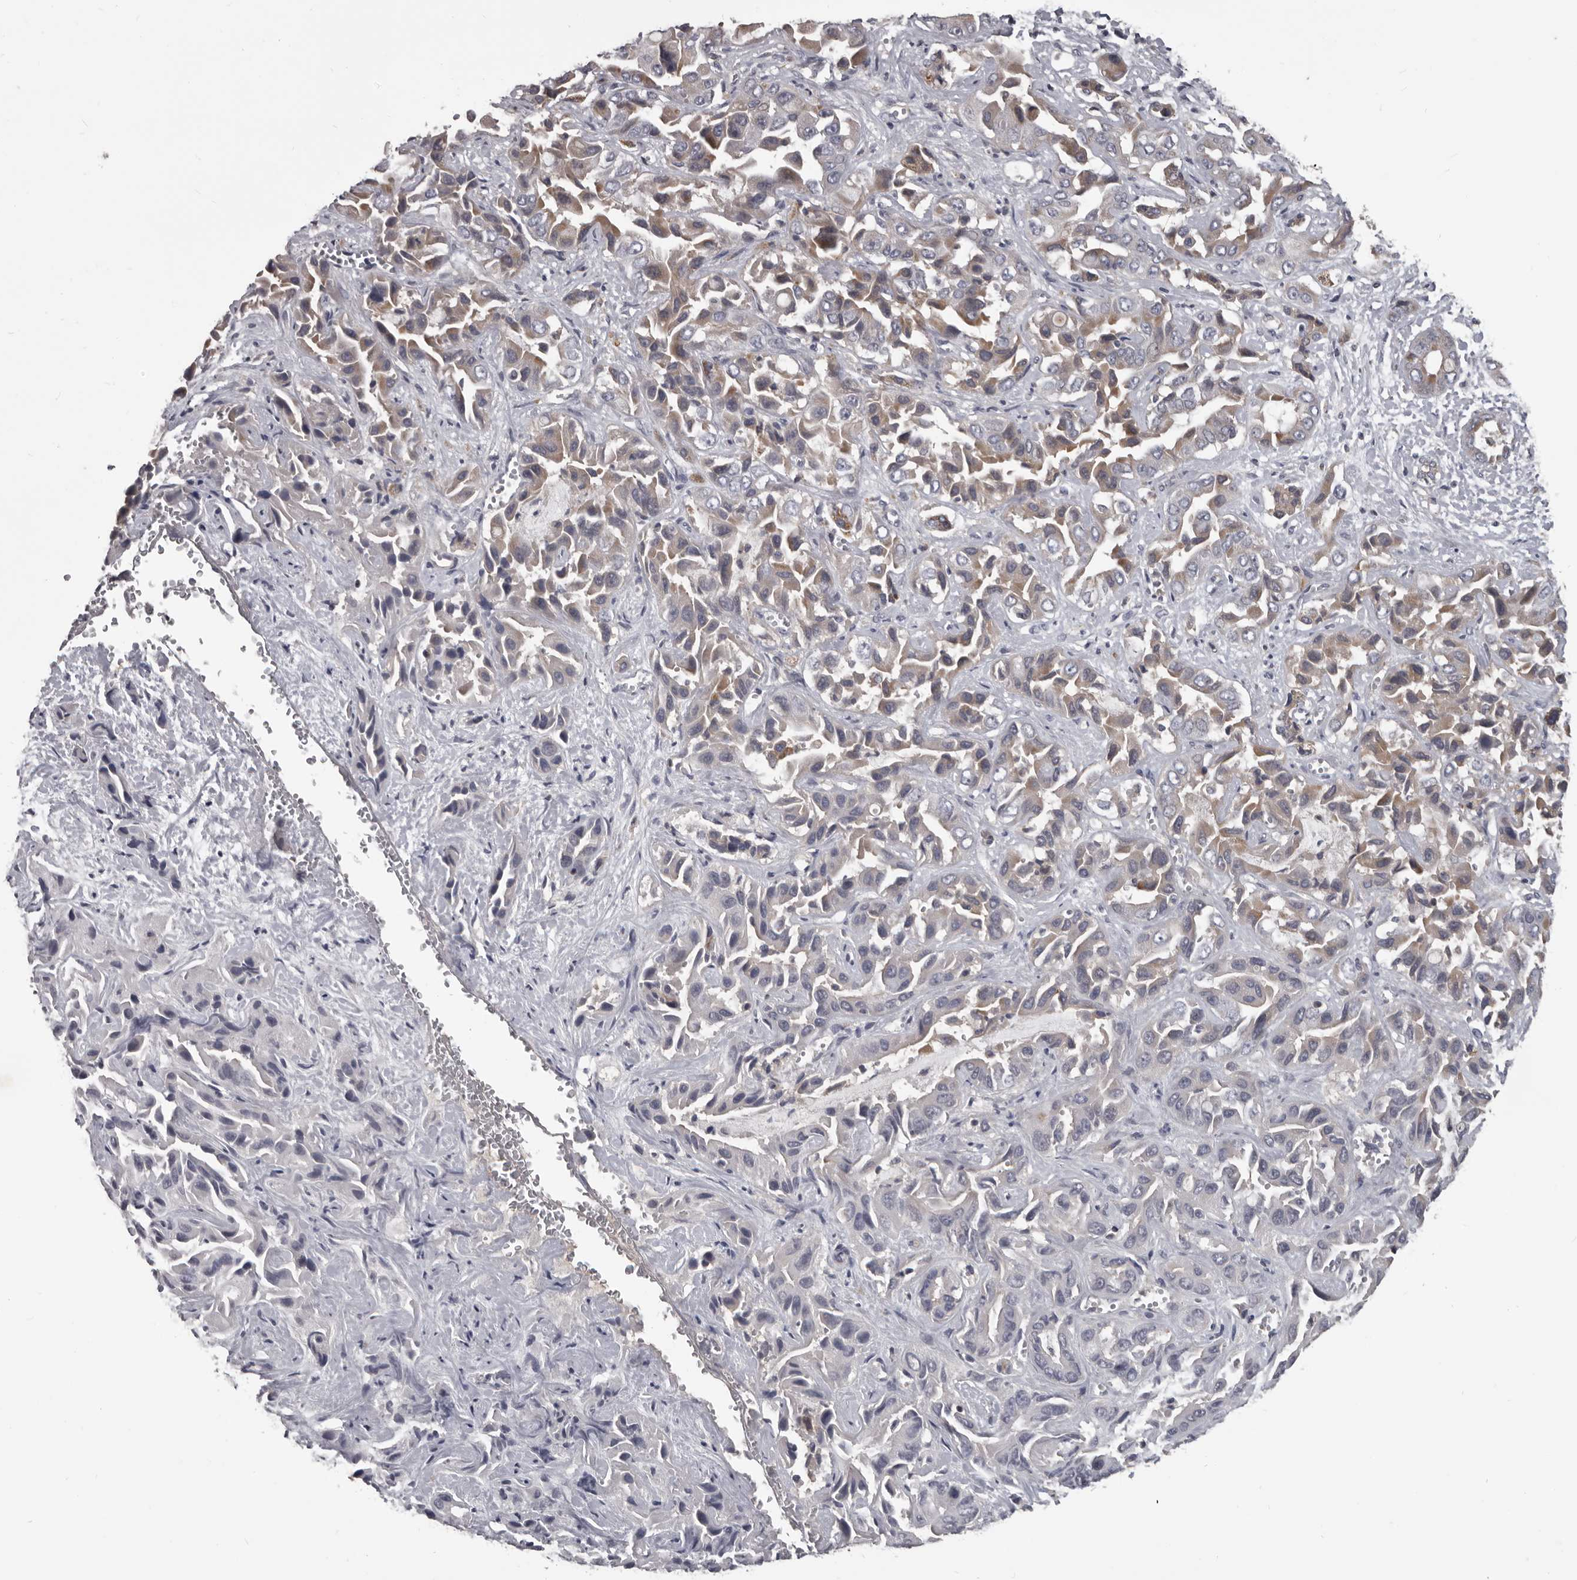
{"staining": {"intensity": "weak", "quantity": "<25%", "location": "cytoplasmic/membranous"}, "tissue": "liver cancer", "cell_type": "Tumor cells", "image_type": "cancer", "snomed": [{"axis": "morphology", "description": "Cholangiocarcinoma"}, {"axis": "topography", "description": "Liver"}], "caption": "DAB immunohistochemical staining of cholangiocarcinoma (liver) displays no significant expression in tumor cells.", "gene": "ALDH5A1", "patient": {"sex": "female", "age": 52}}